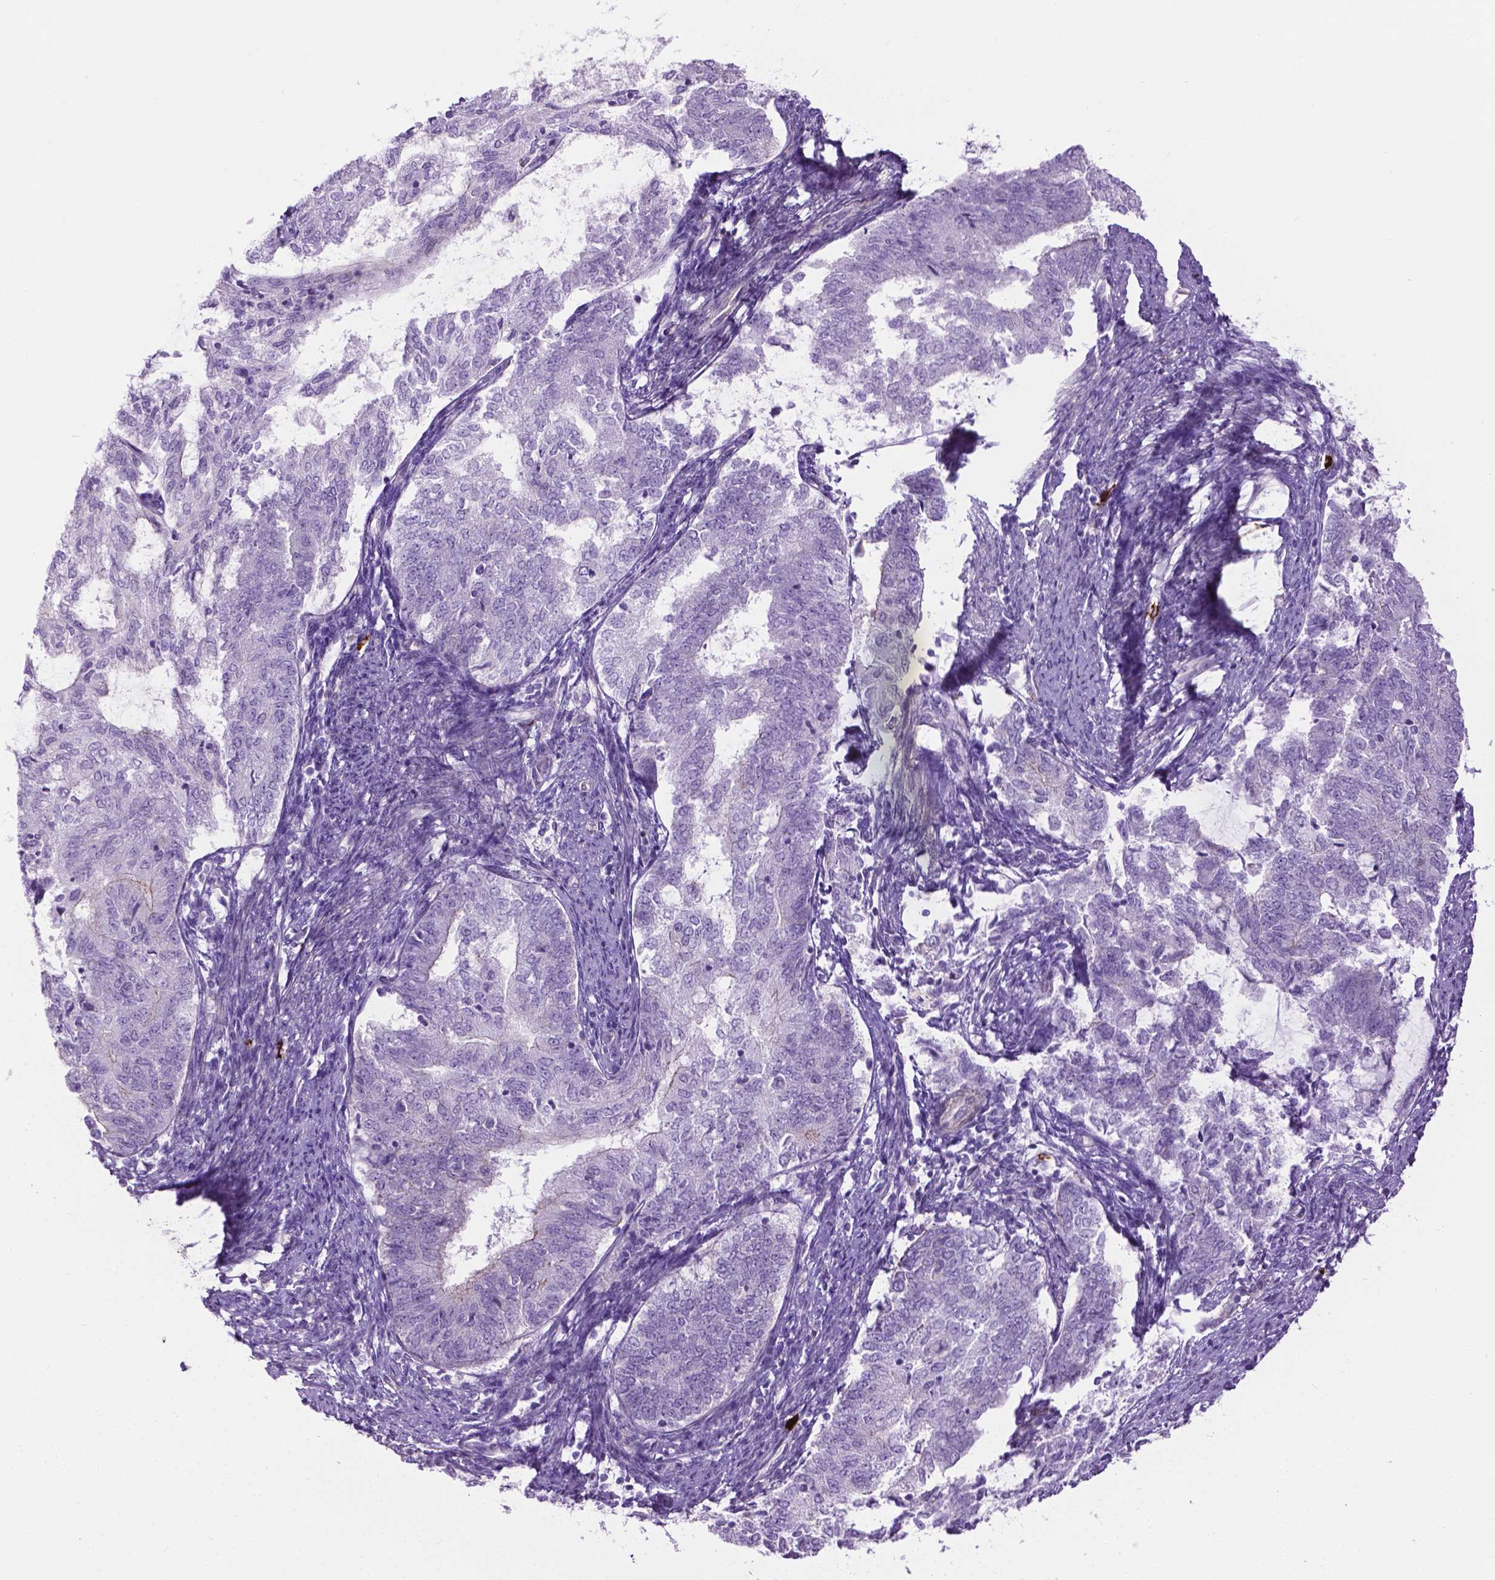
{"staining": {"intensity": "negative", "quantity": "none", "location": "none"}, "tissue": "endometrial cancer", "cell_type": "Tumor cells", "image_type": "cancer", "snomed": [{"axis": "morphology", "description": "Adenocarcinoma, NOS"}, {"axis": "topography", "description": "Endometrium"}], "caption": "Endometrial cancer stained for a protein using immunohistochemistry demonstrates no positivity tumor cells.", "gene": "SPECC1L", "patient": {"sex": "female", "age": 65}}